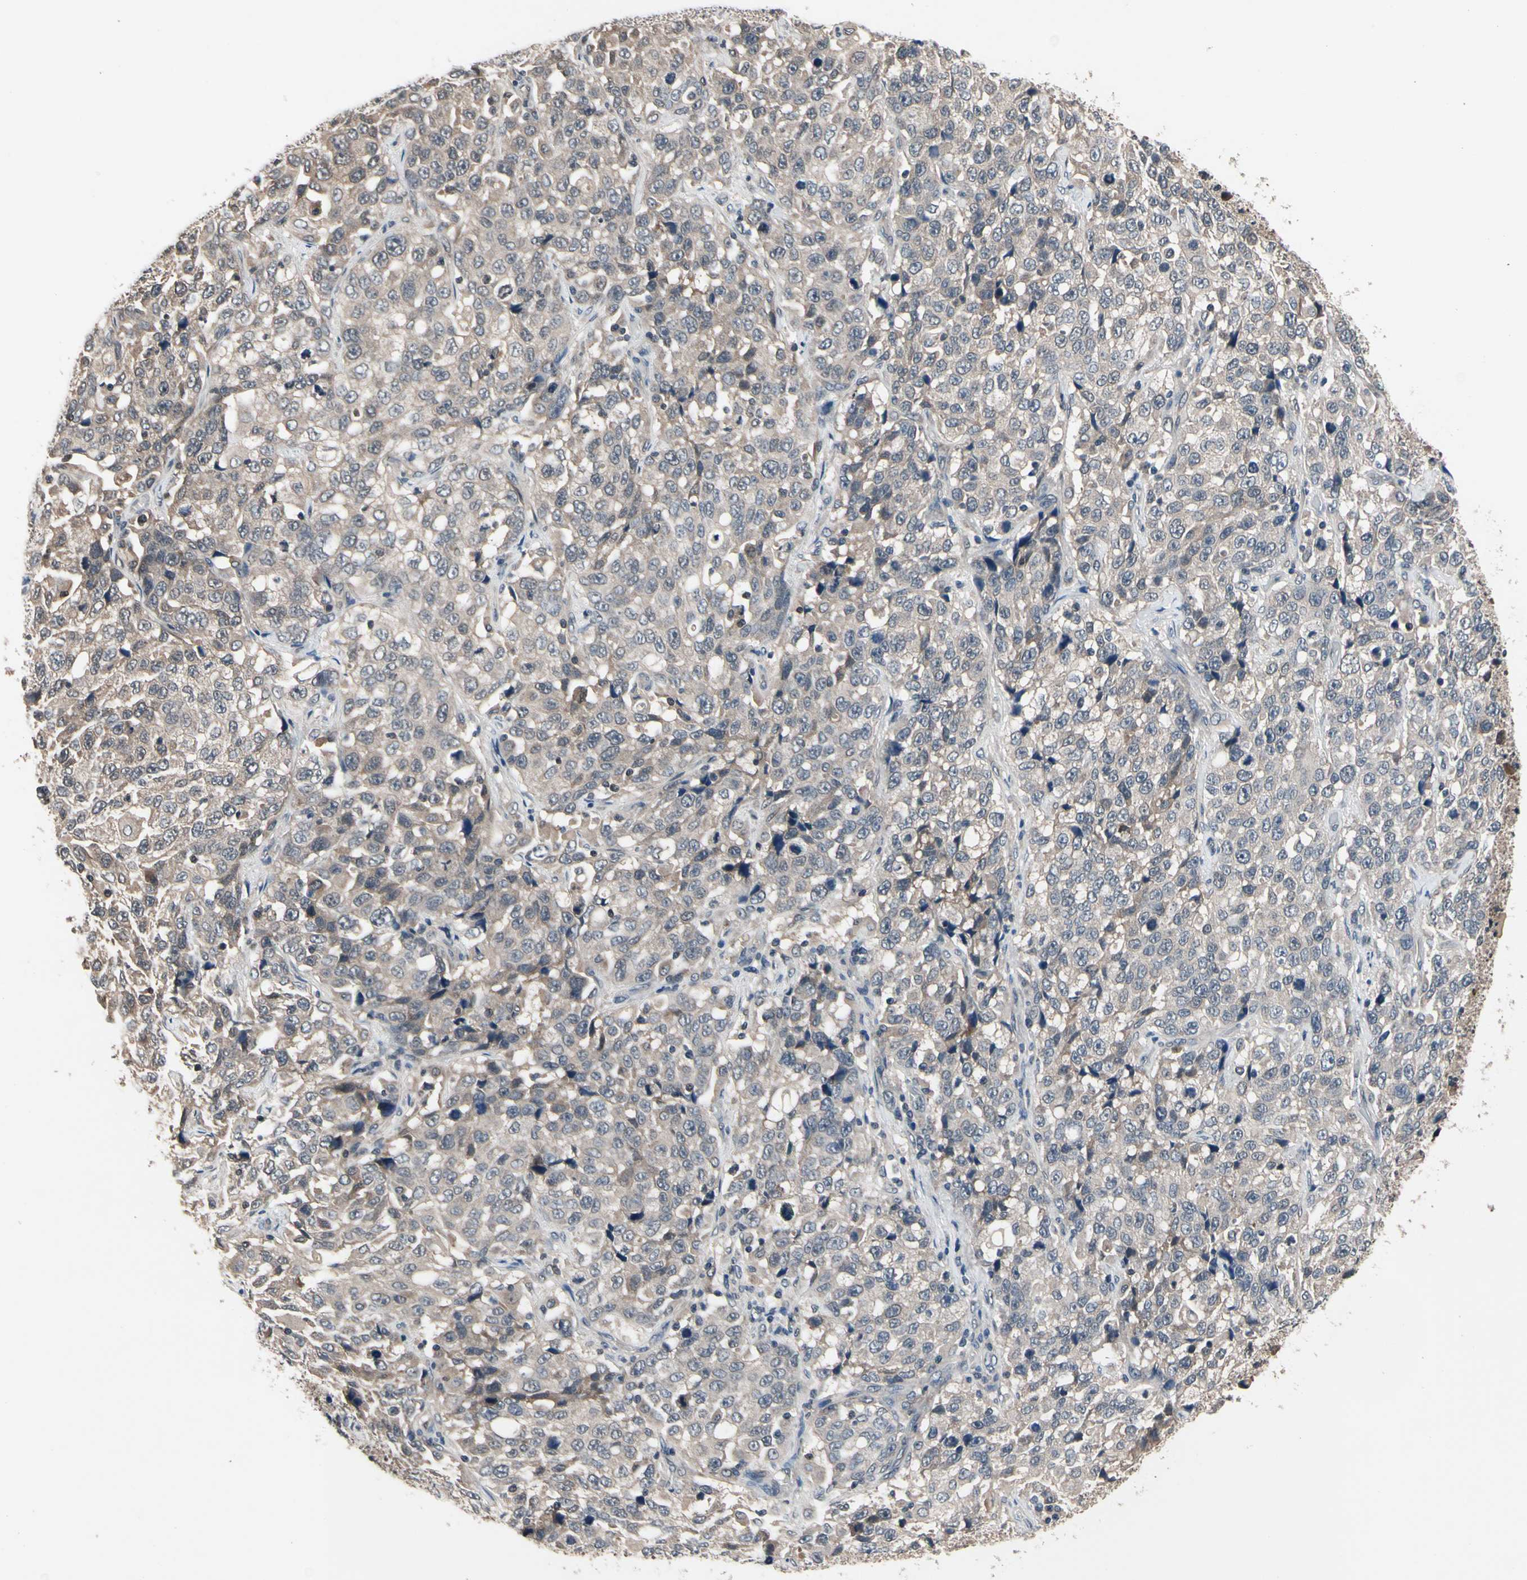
{"staining": {"intensity": "weak", "quantity": ">75%", "location": "cytoplasmic/membranous"}, "tissue": "stomach cancer", "cell_type": "Tumor cells", "image_type": "cancer", "snomed": [{"axis": "morphology", "description": "Normal tissue, NOS"}, {"axis": "morphology", "description": "Adenocarcinoma, NOS"}, {"axis": "topography", "description": "Stomach"}], "caption": "Protein expression analysis of adenocarcinoma (stomach) exhibits weak cytoplasmic/membranous staining in about >75% of tumor cells. Using DAB (brown) and hematoxylin (blue) stains, captured at high magnification using brightfield microscopy.", "gene": "PRDX6", "patient": {"sex": "male", "age": 48}}